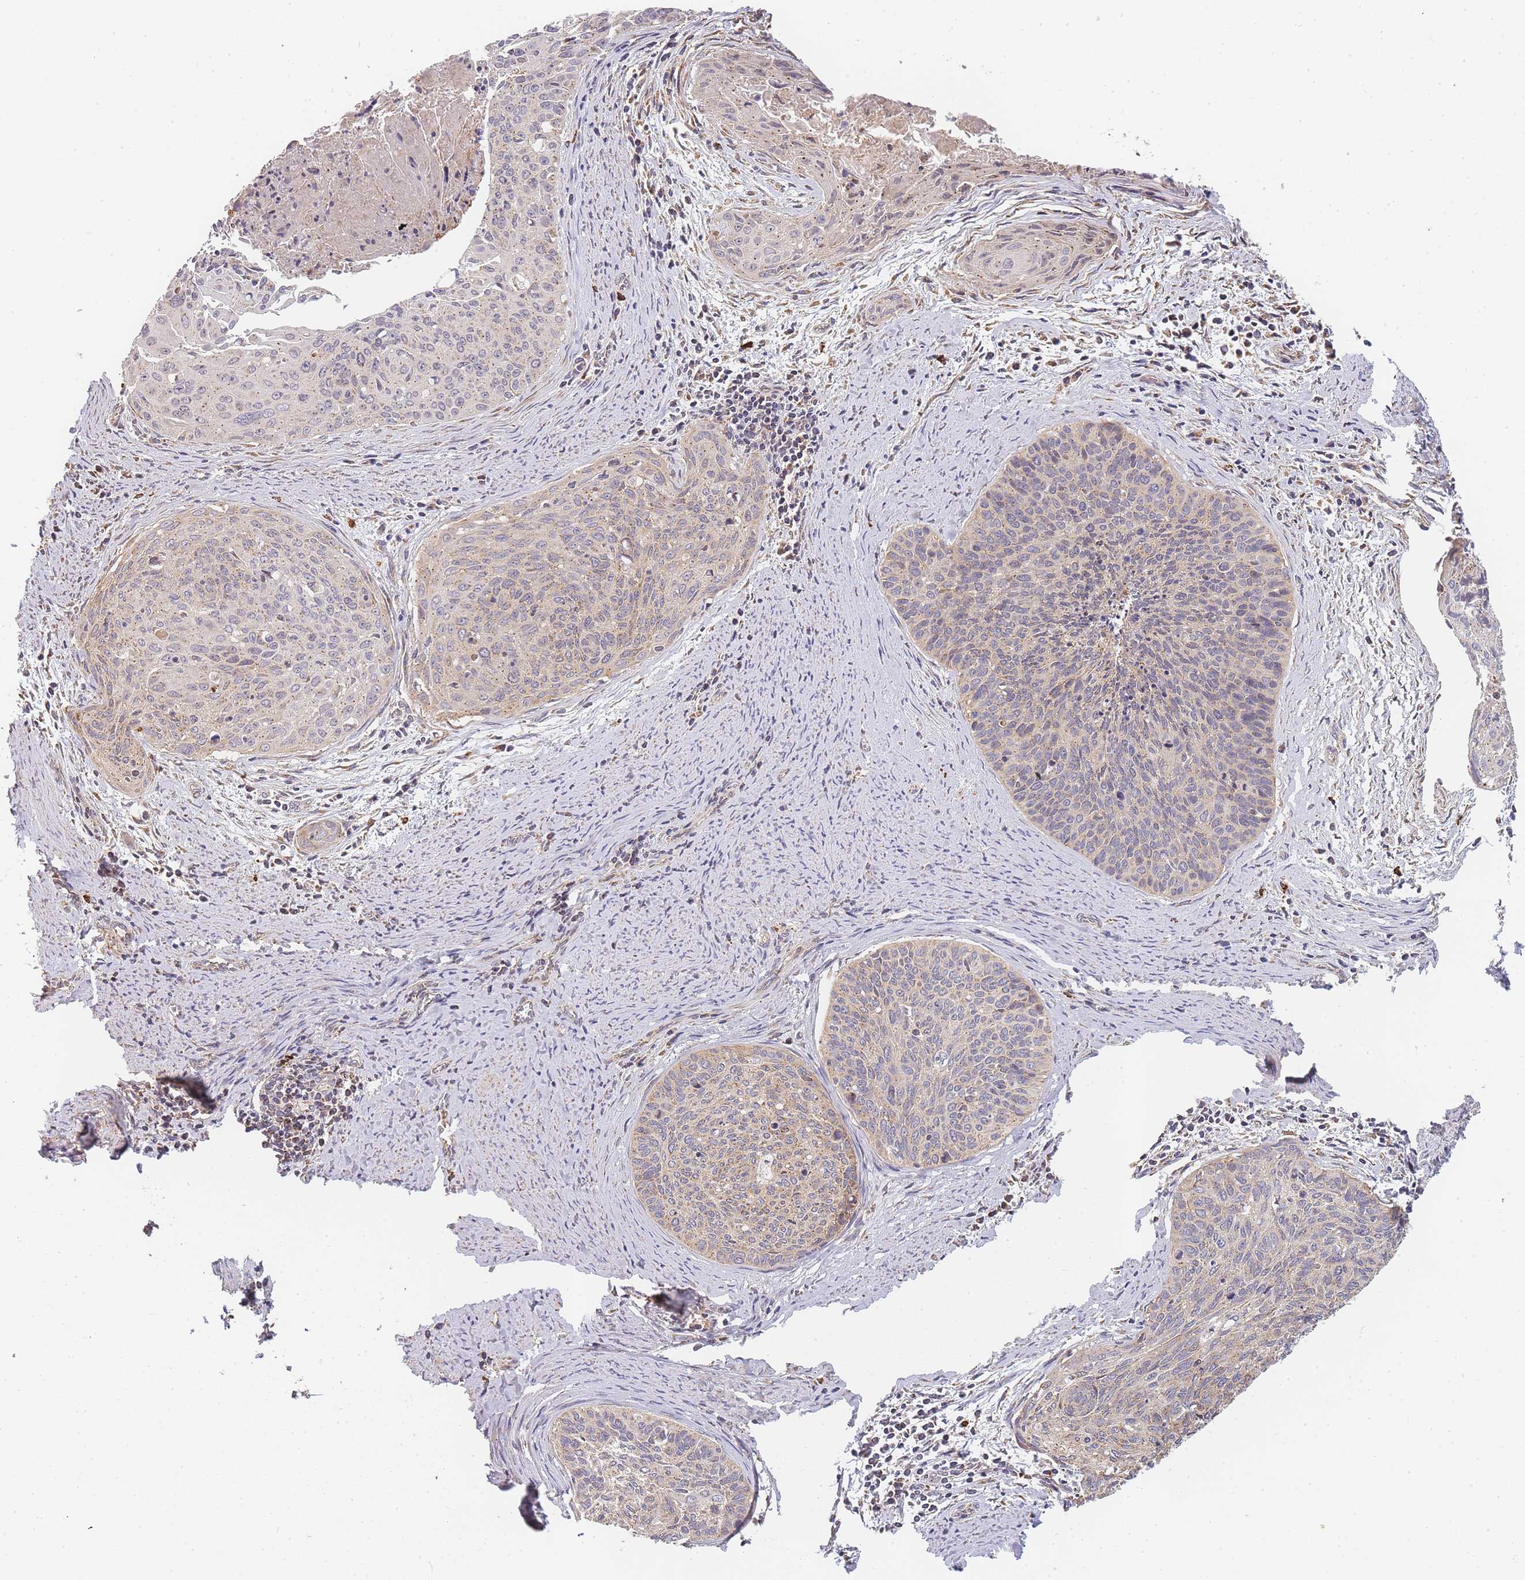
{"staining": {"intensity": "weak", "quantity": "<25%", "location": "cytoplasmic/membranous"}, "tissue": "cervical cancer", "cell_type": "Tumor cells", "image_type": "cancer", "snomed": [{"axis": "morphology", "description": "Squamous cell carcinoma, NOS"}, {"axis": "topography", "description": "Cervix"}], "caption": "Human cervical cancer (squamous cell carcinoma) stained for a protein using IHC demonstrates no staining in tumor cells.", "gene": "ADCY9", "patient": {"sex": "female", "age": 55}}